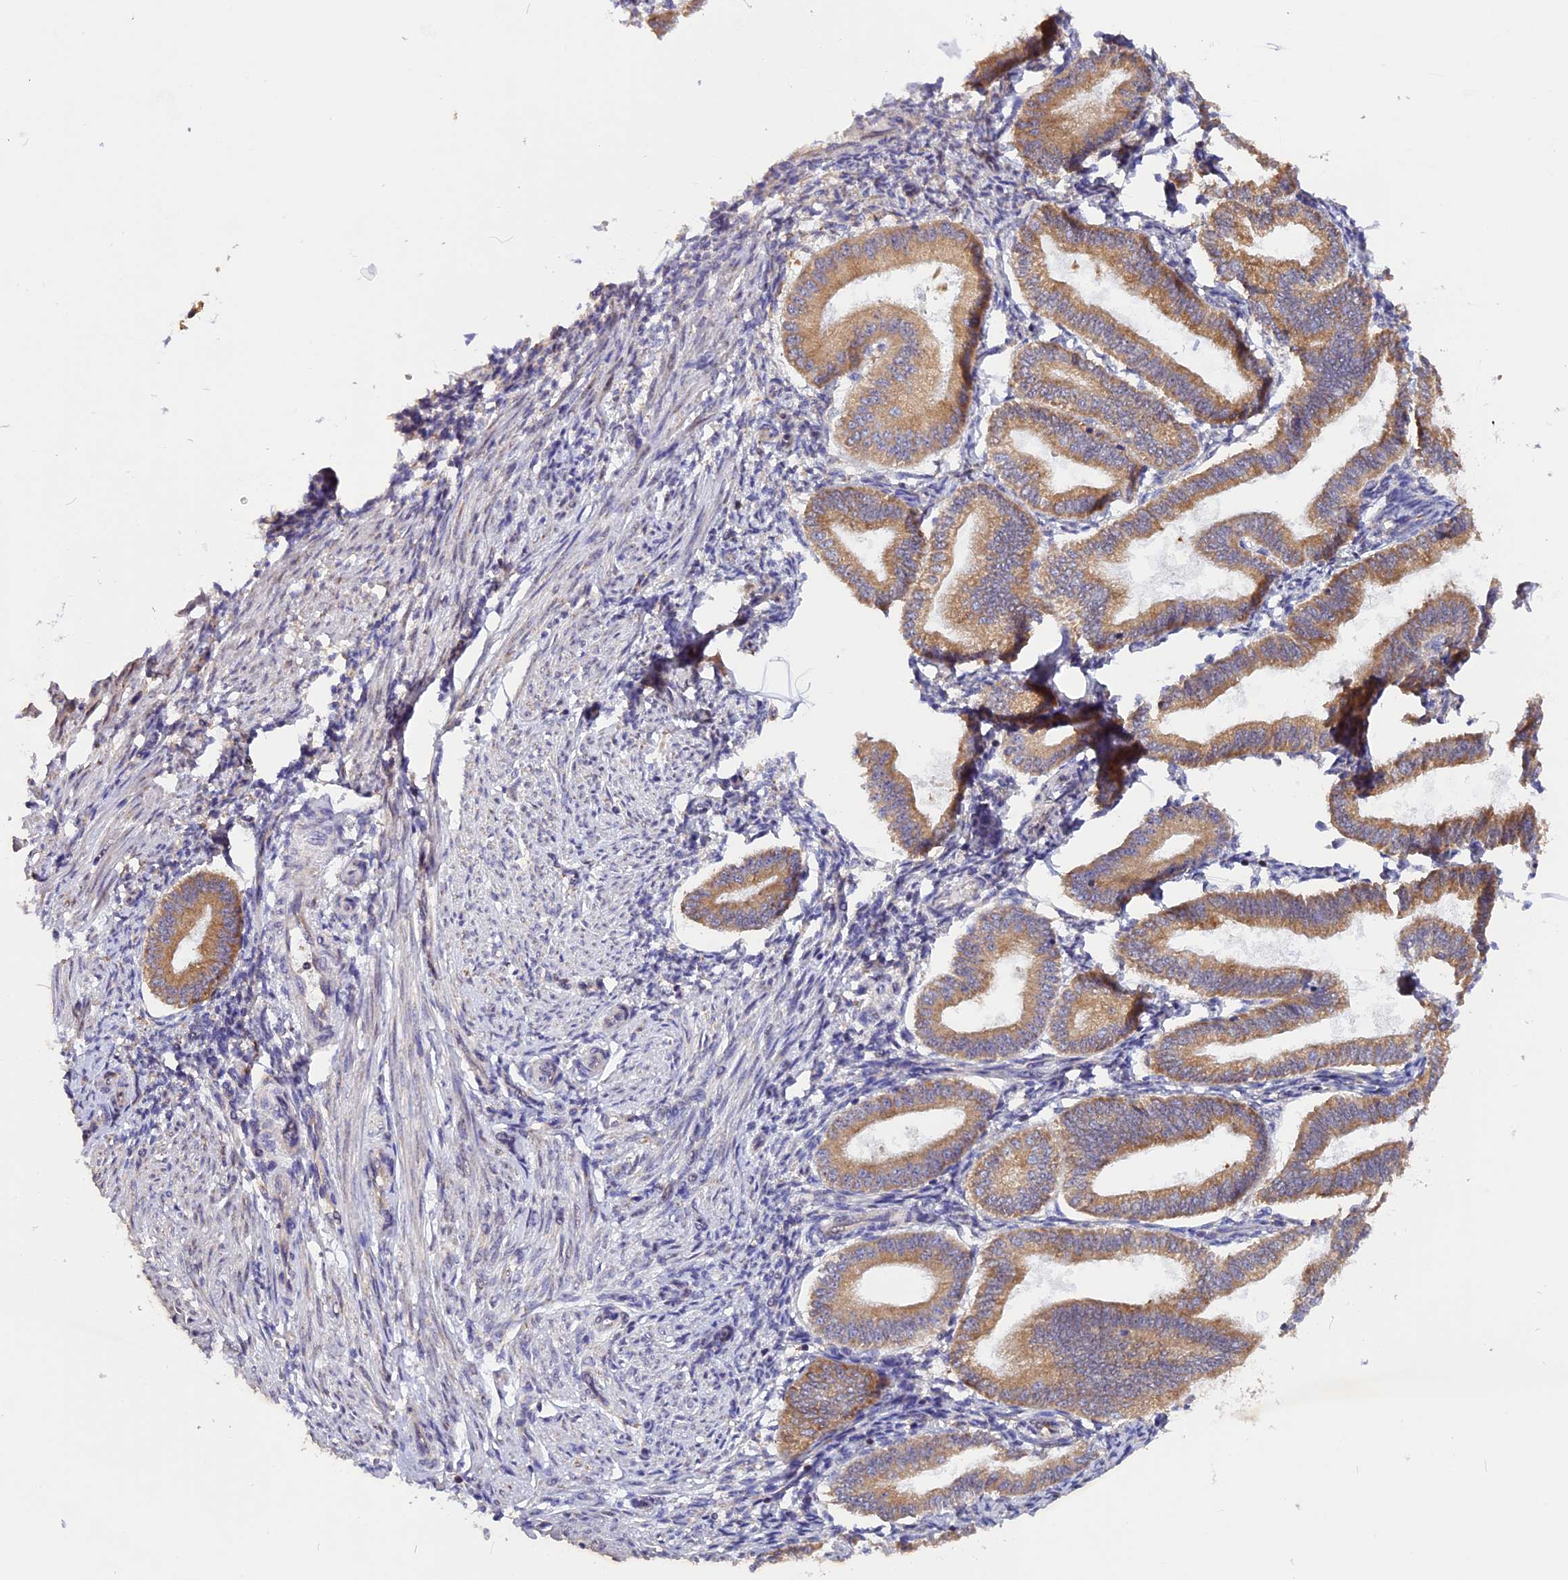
{"staining": {"intensity": "moderate", "quantity": "<25%", "location": "cytoplasmic/membranous"}, "tissue": "endometrium", "cell_type": "Cells in endometrial stroma", "image_type": "normal", "snomed": [{"axis": "morphology", "description": "Normal tissue, NOS"}, {"axis": "topography", "description": "Endometrium"}], "caption": "Protein analysis of normal endometrium shows moderate cytoplasmic/membranous expression in approximately <25% of cells in endometrial stroma.", "gene": "GNPTAB", "patient": {"sex": "female", "age": 39}}